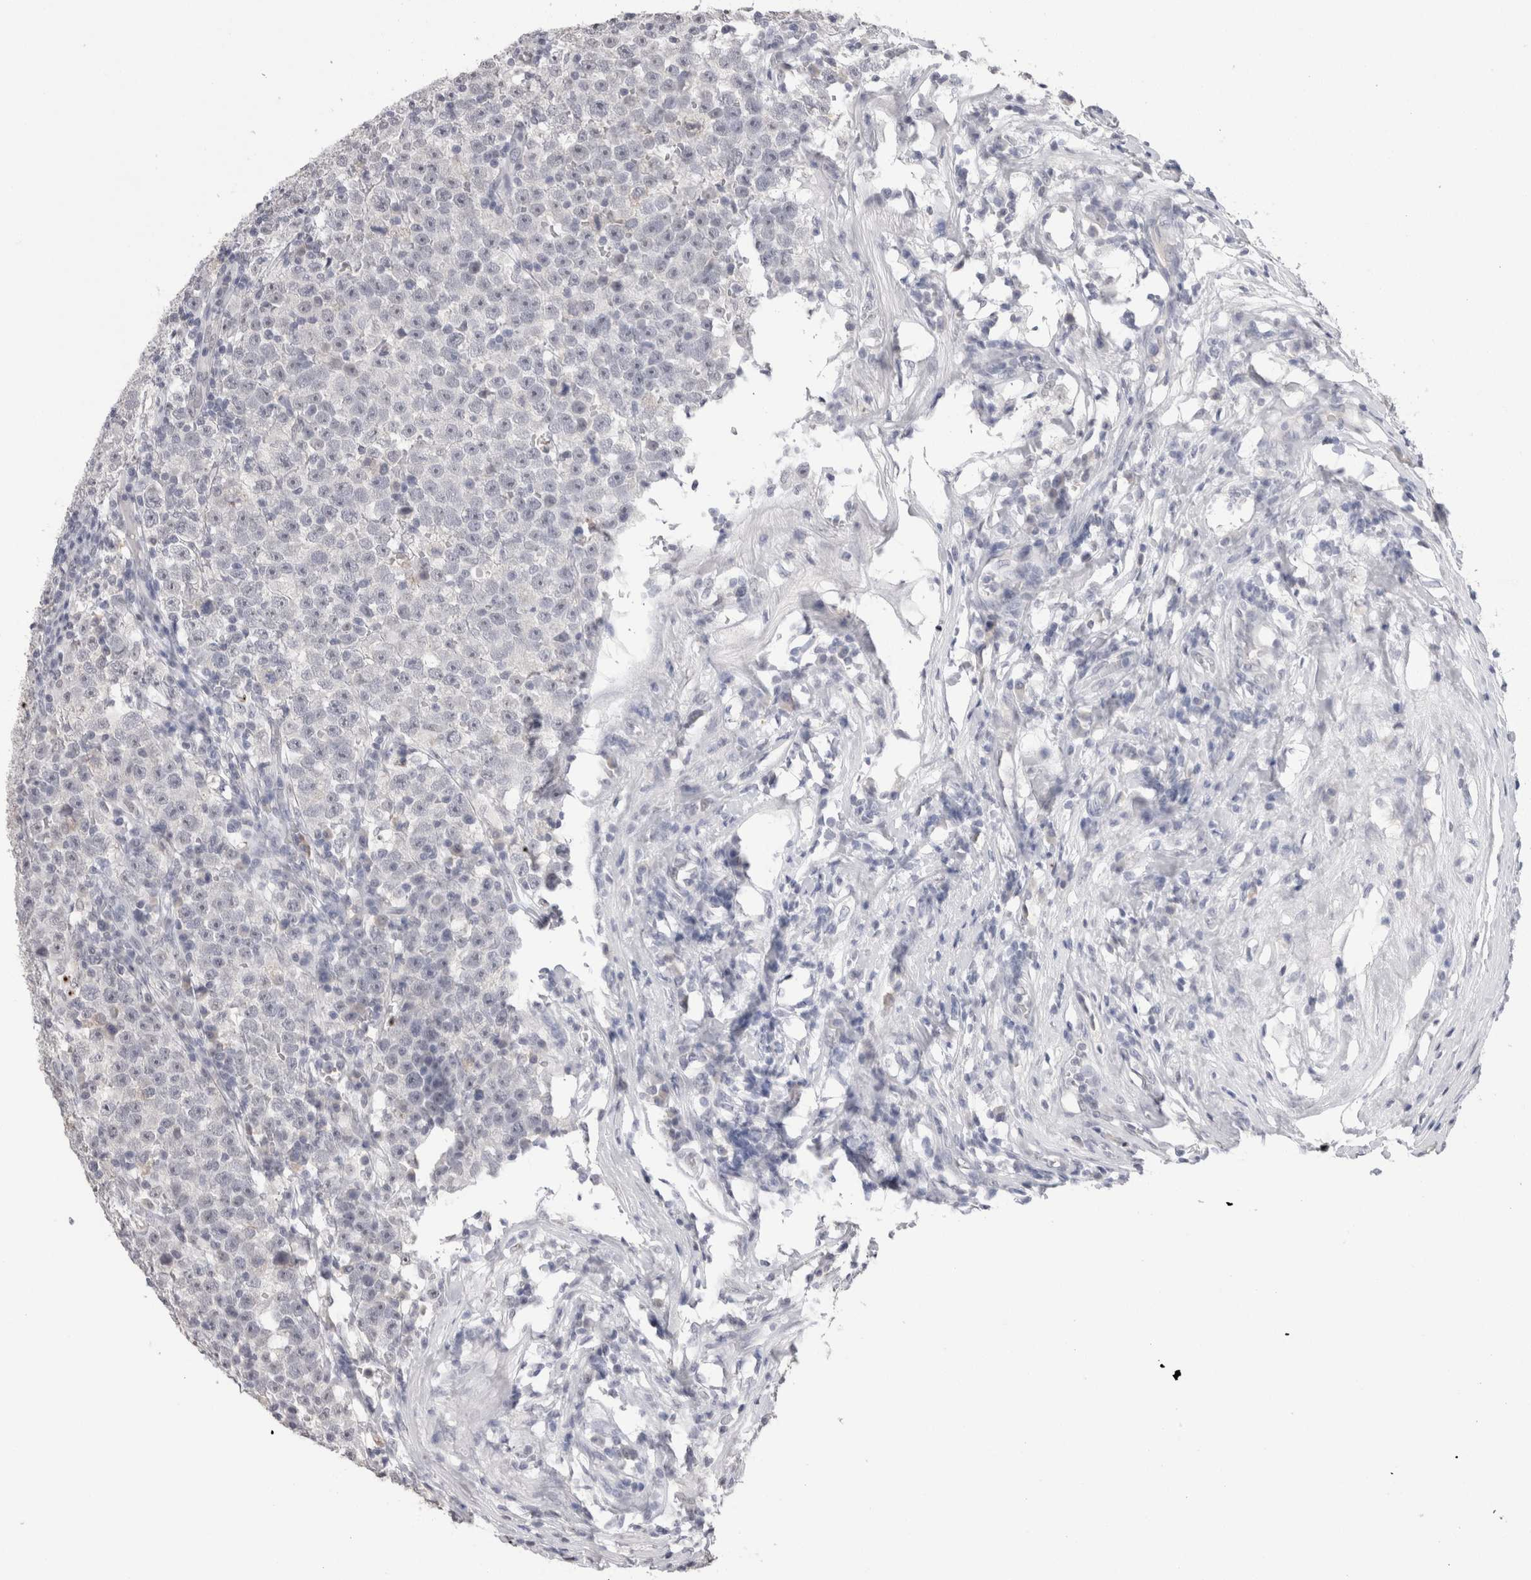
{"staining": {"intensity": "negative", "quantity": "none", "location": "none"}, "tissue": "testis cancer", "cell_type": "Tumor cells", "image_type": "cancer", "snomed": [{"axis": "morphology", "description": "Seminoma, NOS"}, {"axis": "topography", "description": "Testis"}], "caption": "Histopathology image shows no protein staining in tumor cells of testis cancer tissue.", "gene": "CADM3", "patient": {"sex": "male", "age": 43}}